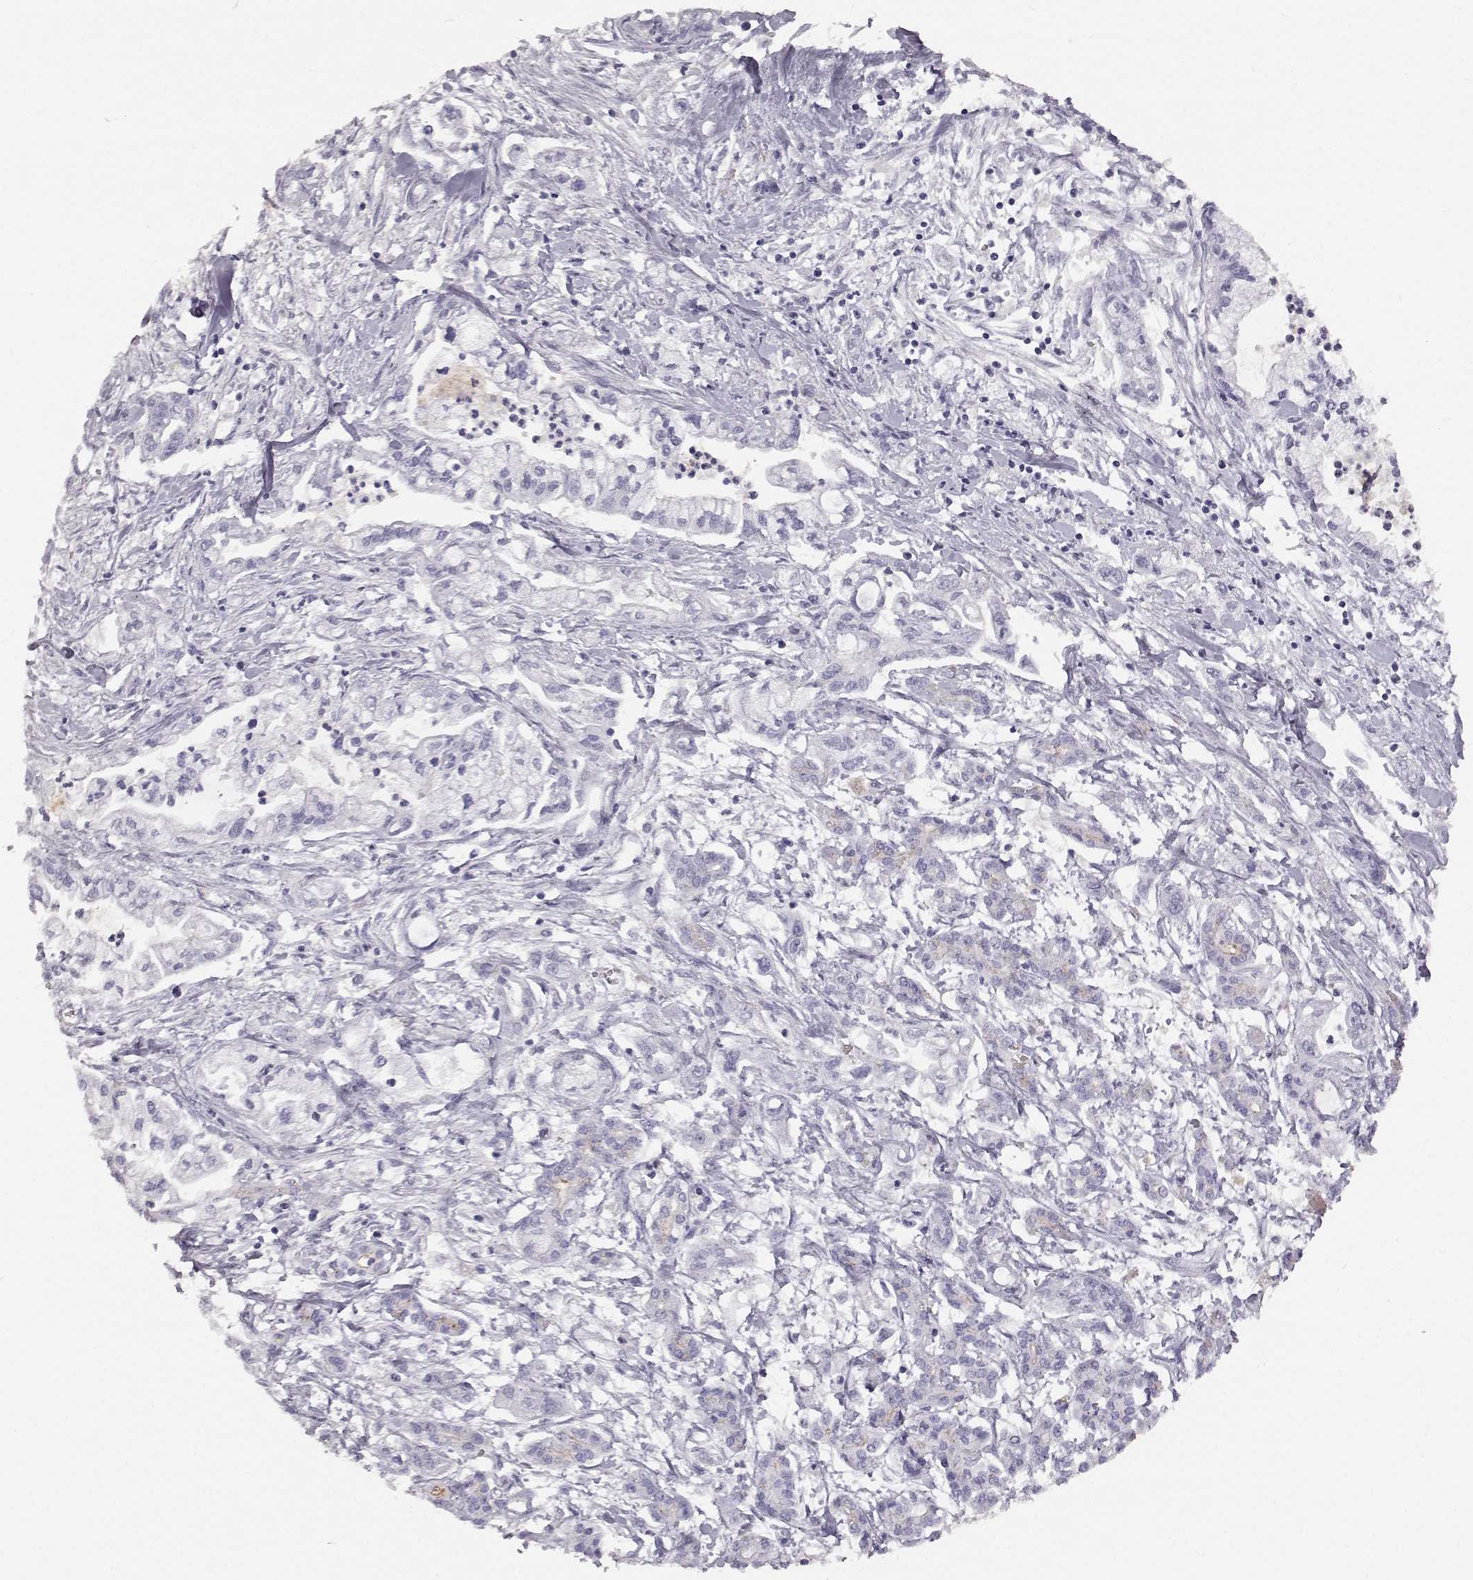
{"staining": {"intensity": "negative", "quantity": "none", "location": "none"}, "tissue": "pancreatic cancer", "cell_type": "Tumor cells", "image_type": "cancer", "snomed": [{"axis": "morphology", "description": "Adenocarcinoma, NOS"}, {"axis": "topography", "description": "Pancreas"}], "caption": "Tumor cells are negative for protein expression in human pancreatic cancer.", "gene": "KRTAP16-1", "patient": {"sex": "male", "age": 54}}